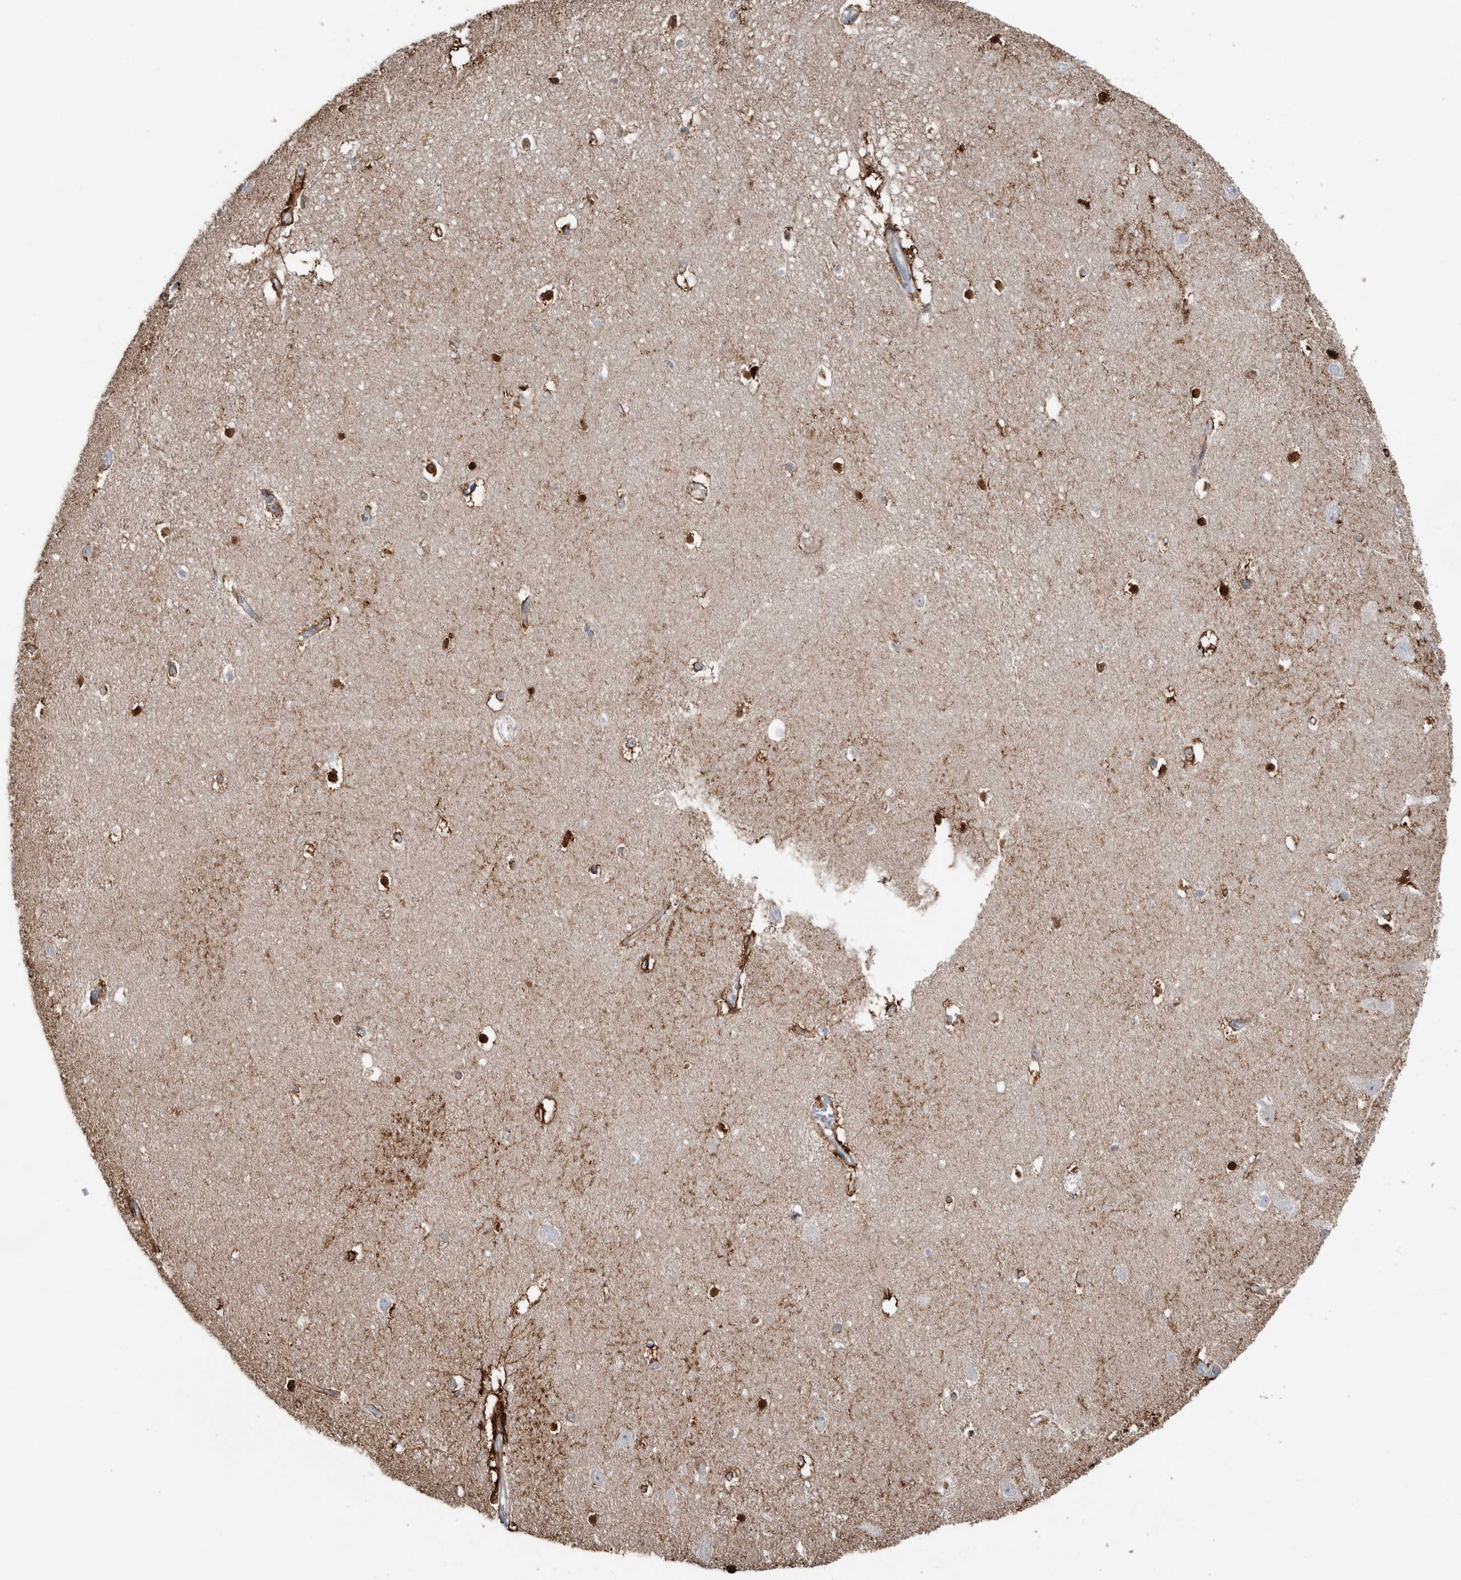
{"staining": {"intensity": "strong", "quantity": "25%-75%", "location": "cytoplasmic/membranous,nuclear"}, "tissue": "hippocampus", "cell_type": "Glial cells", "image_type": "normal", "snomed": [{"axis": "morphology", "description": "Normal tissue, NOS"}, {"axis": "topography", "description": "Hippocampus"}], "caption": "Immunohistochemical staining of benign hippocampus shows 25%-75% levels of strong cytoplasmic/membranous,nuclear protein expression in about 25%-75% of glial cells. (brown staining indicates protein expression, while blue staining denotes nuclei).", "gene": "FABP7", "patient": {"sex": "female", "age": 64}}